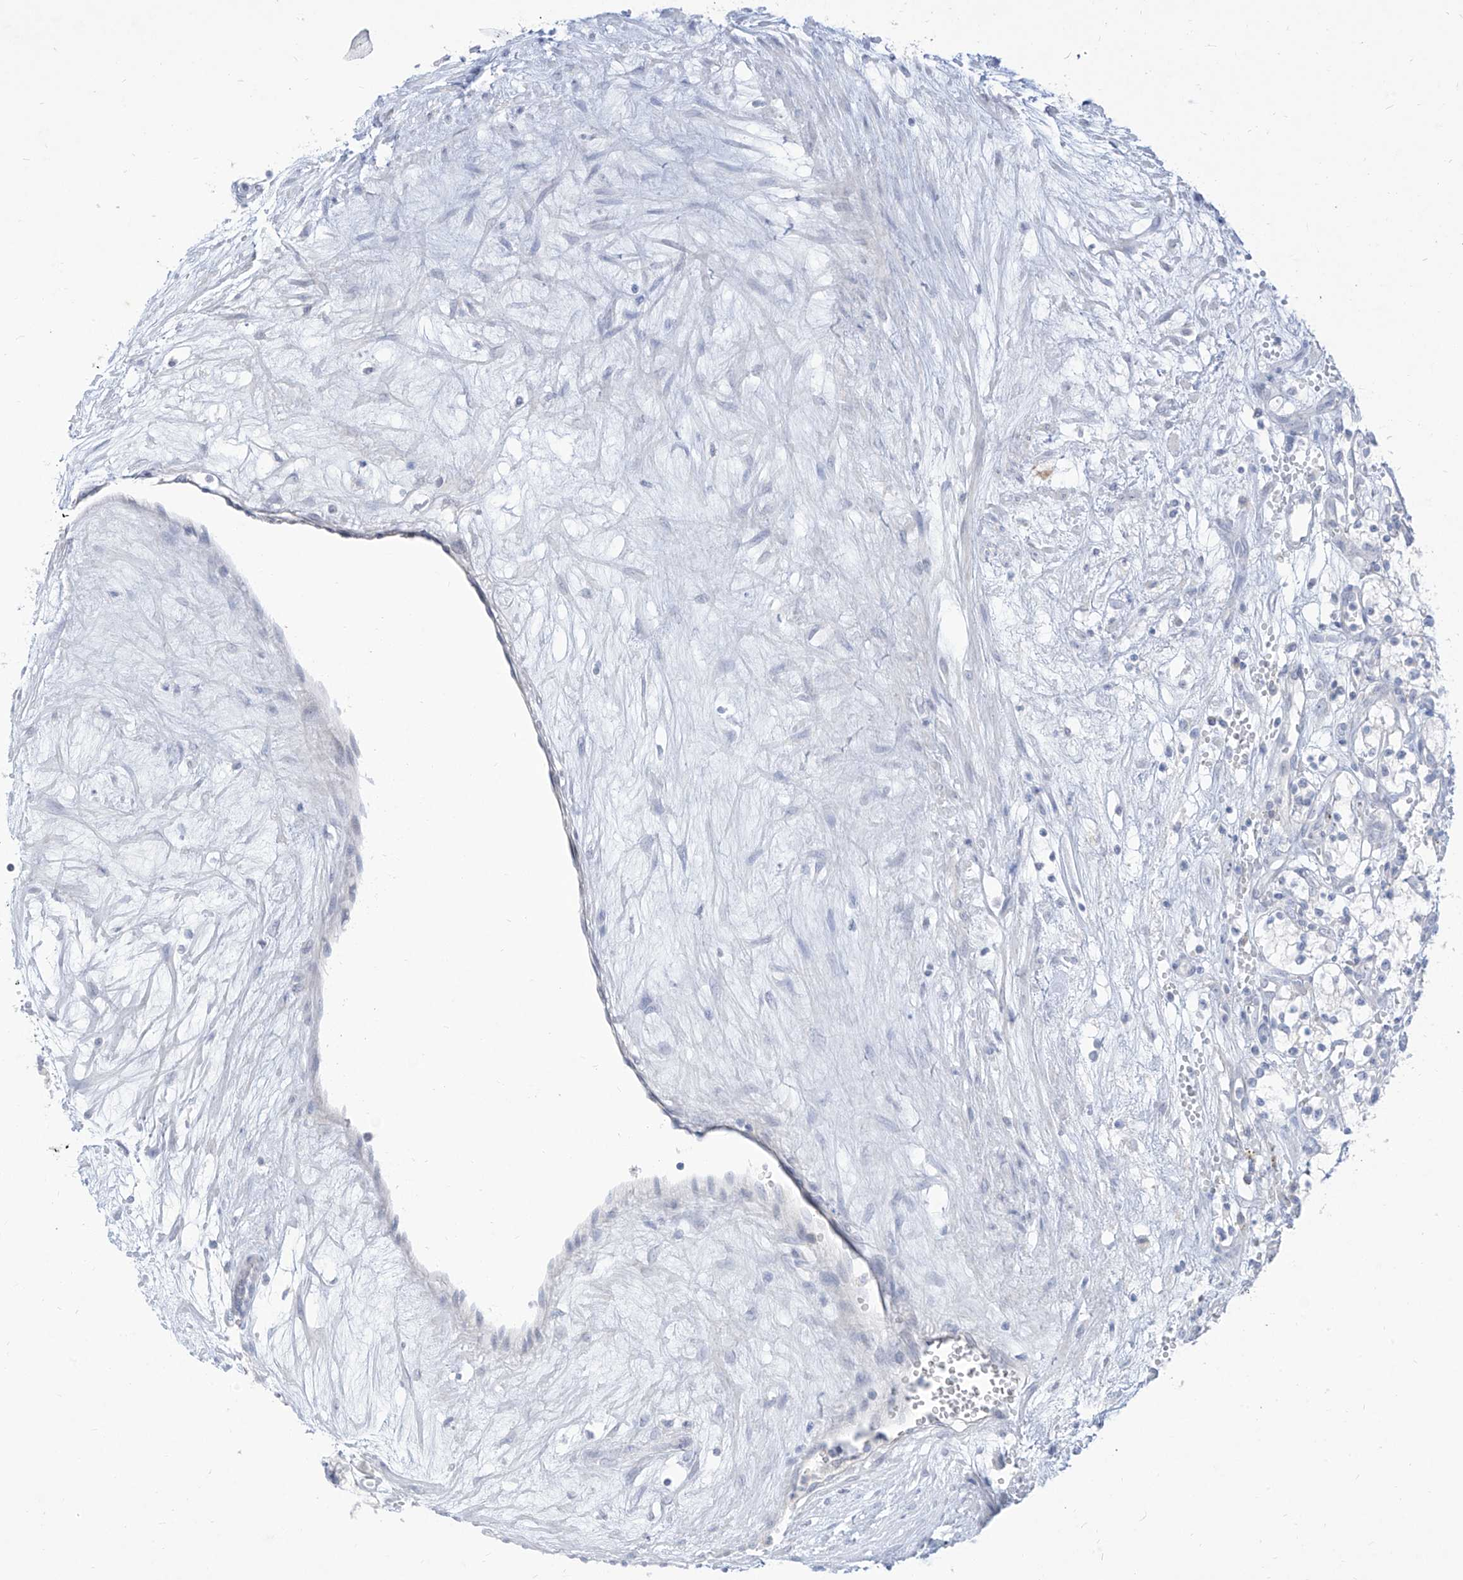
{"staining": {"intensity": "negative", "quantity": "none", "location": "none"}, "tissue": "renal cancer", "cell_type": "Tumor cells", "image_type": "cancer", "snomed": [{"axis": "morphology", "description": "Adenocarcinoma, NOS"}, {"axis": "topography", "description": "Kidney"}], "caption": "Tumor cells show no significant positivity in adenocarcinoma (renal).", "gene": "TGM4", "patient": {"sex": "male", "age": 59}}